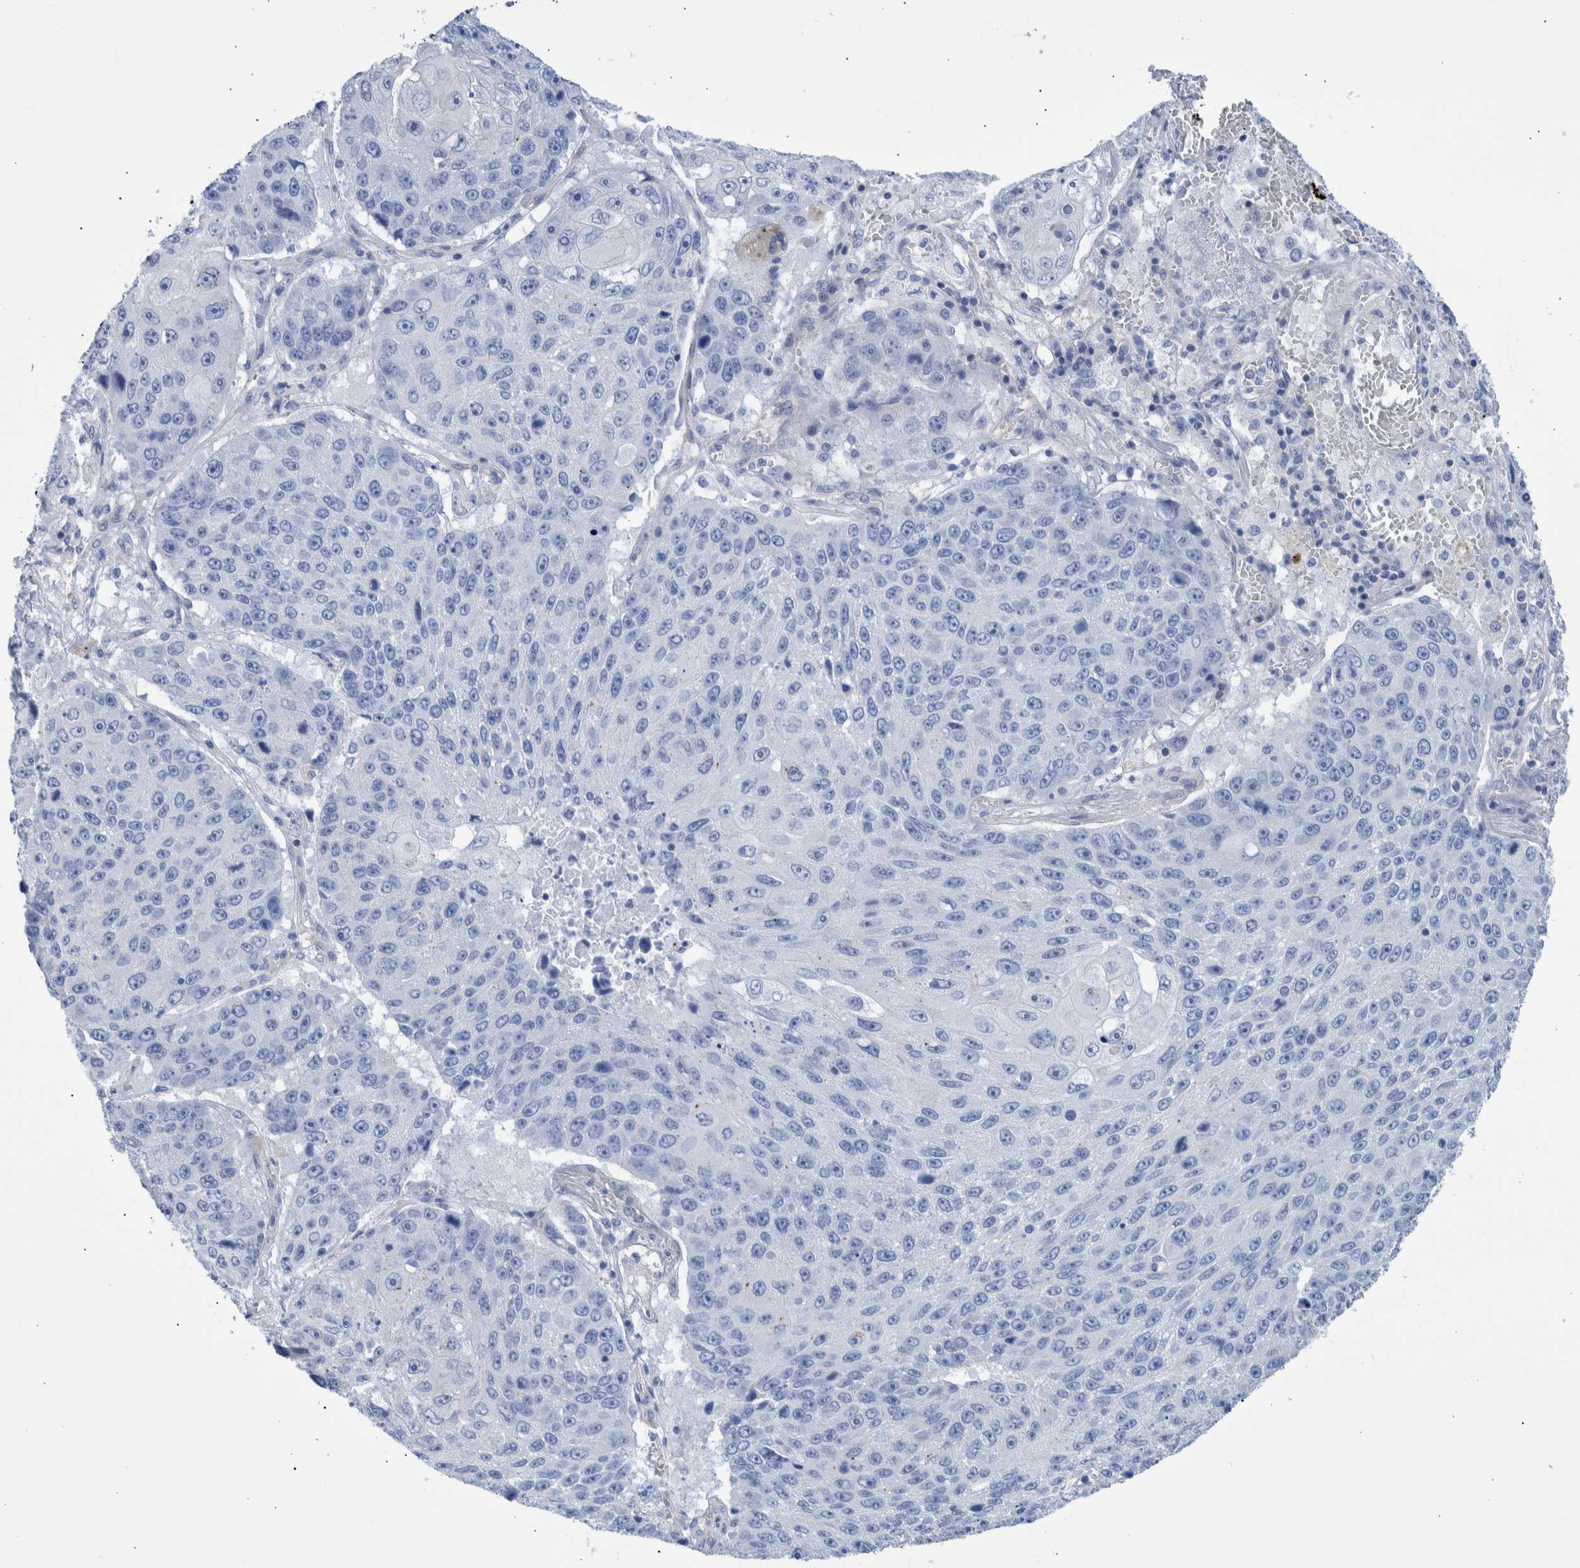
{"staining": {"intensity": "negative", "quantity": "none", "location": "none"}, "tissue": "lung cancer", "cell_type": "Tumor cells", "image_type": "cancer", "snomed": [{"axis": "morphology", "description": "Squamous cell carcinoma, NOS"}, {"axis": "topography", "description": "Lung"}], "caption": "Immunohistochemical staining of human lung squamous cell carcinoma reveals no significant positivity in tumor cells.", "gene": "PPP3CC", "patient": {"sex": "male", "age": 61}}